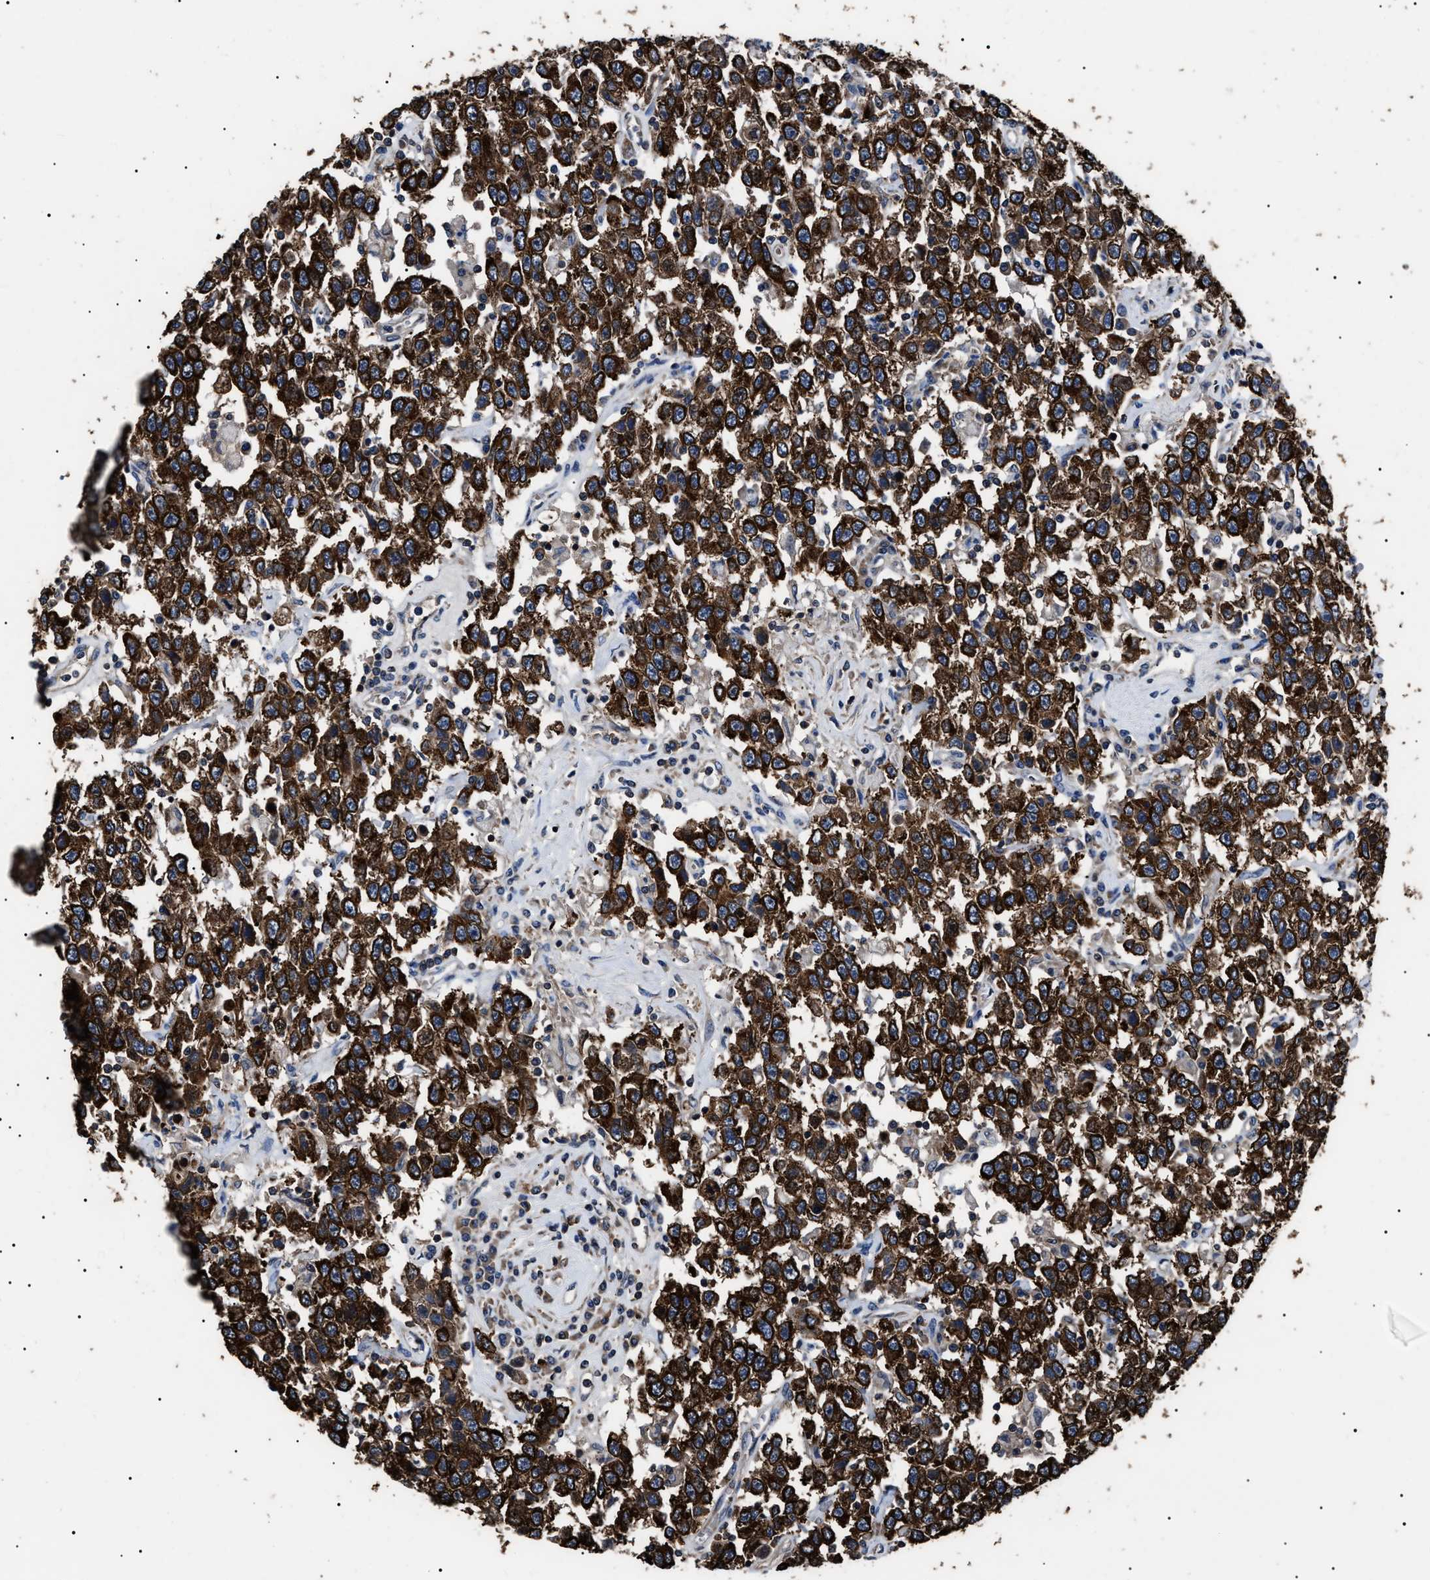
{"staining": {"intensity": "strong", "quantity": ">75%", "location": "cytoplasmic/membranous"}, "tissue": "testis cancer", "cell_type": "Tumor cells", "image_type": "cancer", "snomed": [{"axis": "morphology", "description": "Seminoma, NOS"}, {"axis": "topography", "description": "Testis"}], "caption": "Immunohistochemical staining of testis cancer (seminoma) reveals high levels of strong cytoplasmic/membranous staining in about >75% of tumor cells.", "gene": "CCT8", "patient": {"sex": "male", "age": 41}}